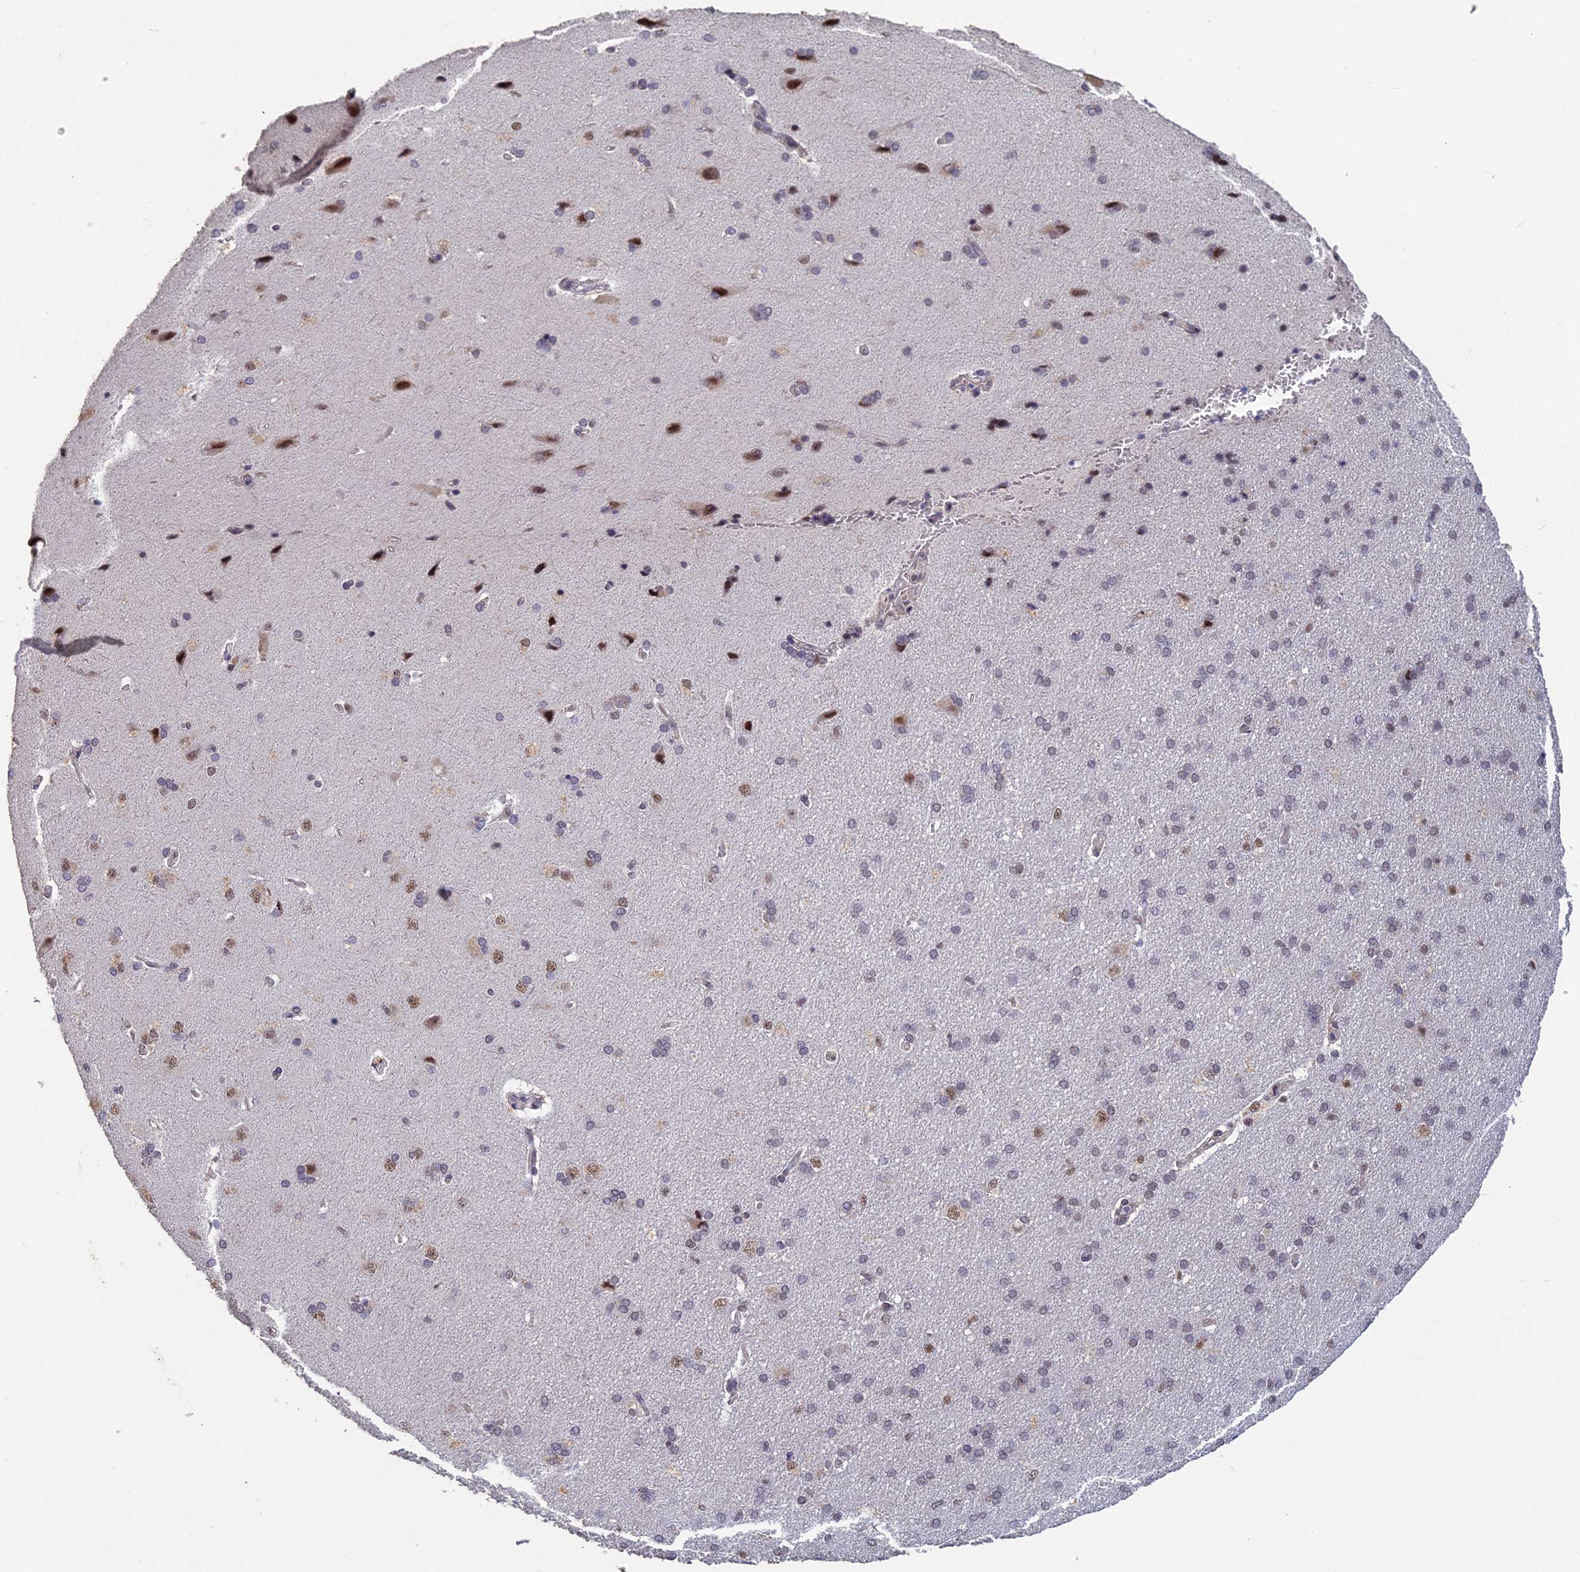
{"staining": {"intensity": "weak", "quantity": "25%-75%", "location": "cytoplasmic/membranous"}, "tissue": "cerebral cortex", "cell_type": "Endothelial cells", "image_type": "normal", "snomed": [{"axis": "morphology", "description": "Normal tissue, NOS"}, {"axis": "topography", "description": "Cerebral cortex"}], "caption": "Endothelial cells exhibit low levels of weak cytoplasmic/membranous expression in approximately 25%-75% of cells in unremarkable cerebral cortex.", "gene": "MORF4L1", "patient": {"sex": "male", "age": 62}}